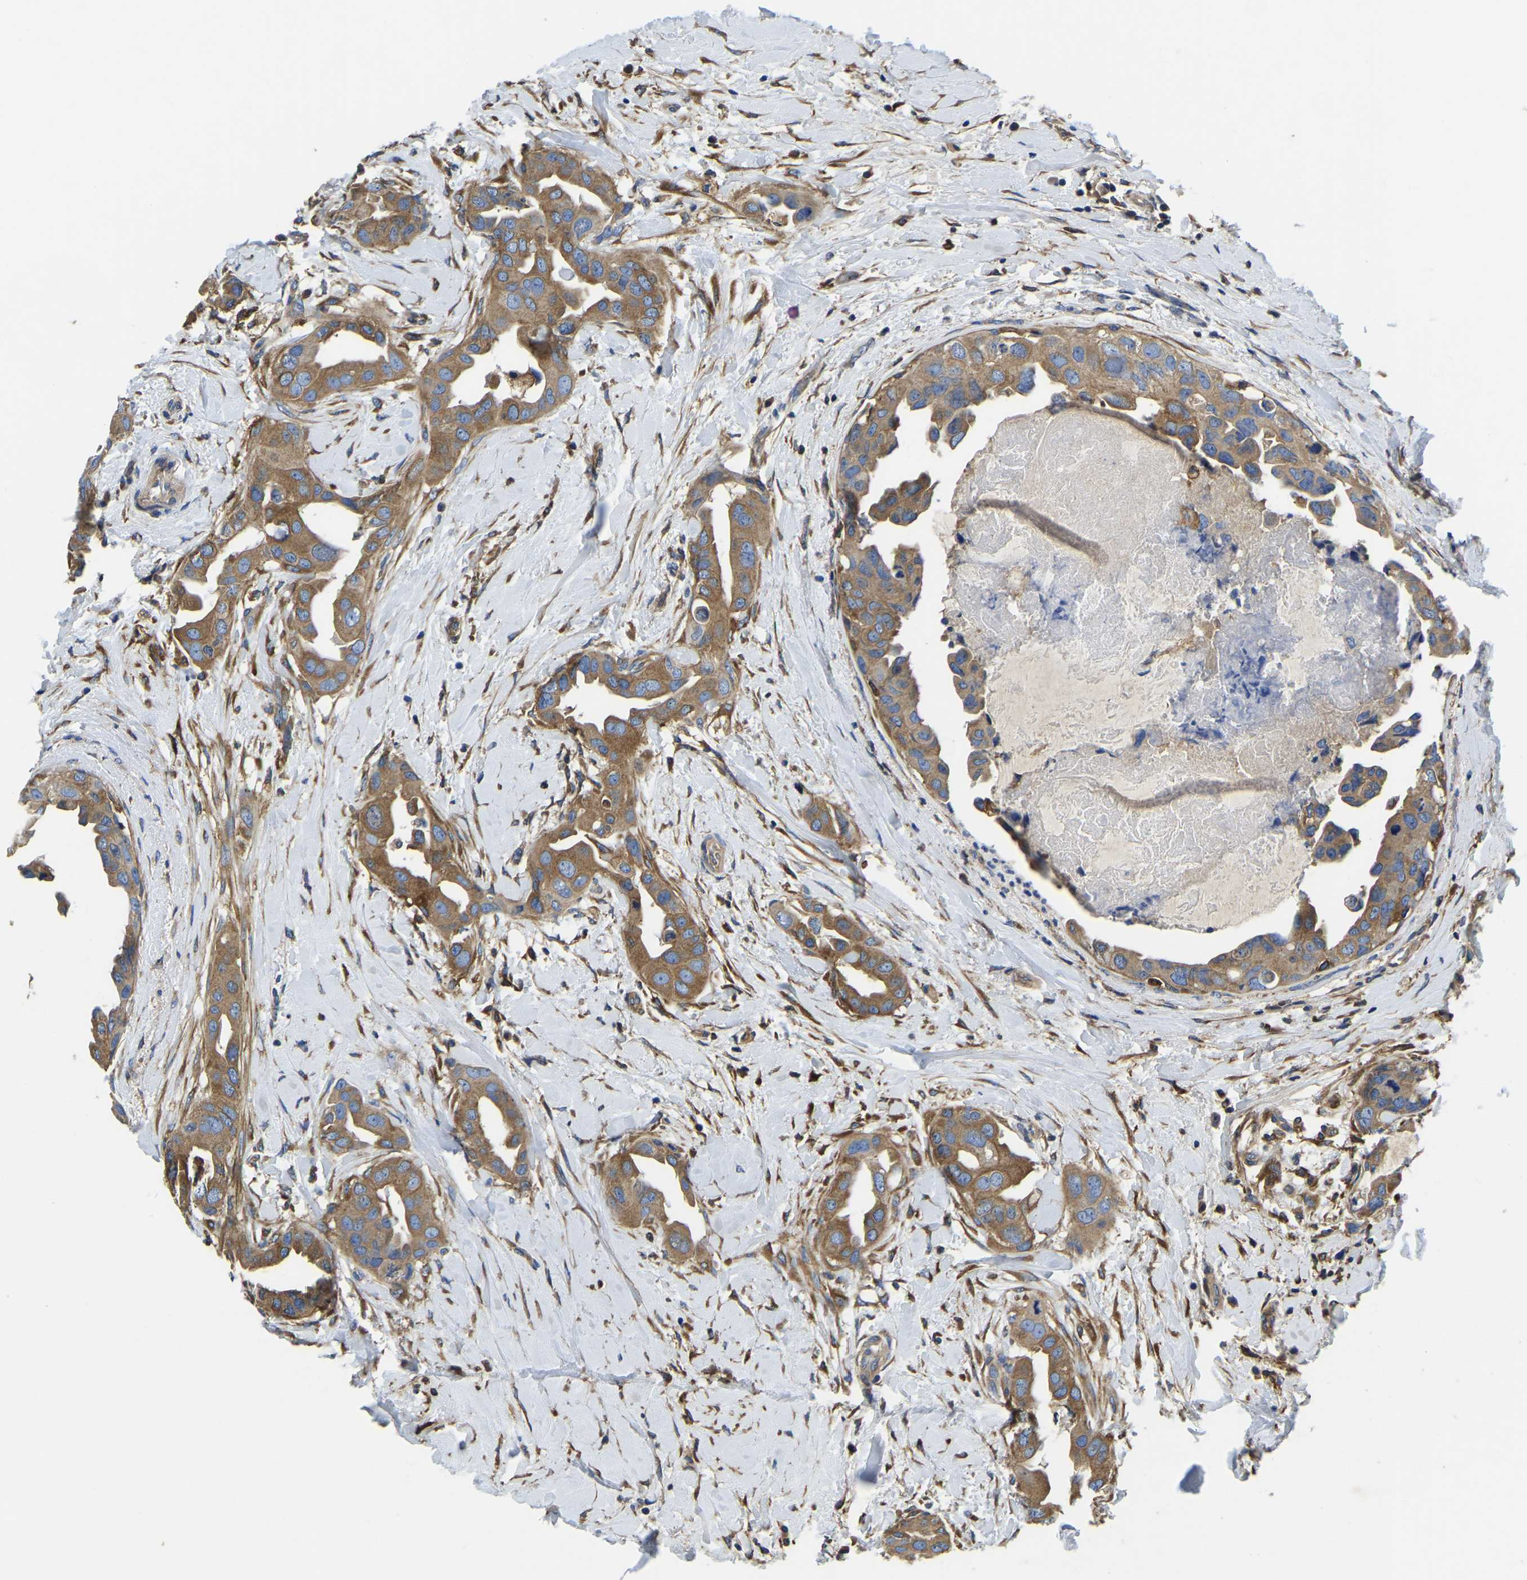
{"staining": {"intensity": "moderate", "quantity": ">75%", "location": "cytoplasmic/membranous"}, "tissue": "breast cancer", "cell_type": "Tumor cells", "image_type": "cancer", "snomed": [{"axis": "morphology", "description": "Duct carcinoma"}, {"axis": "topography", "description": "Breast"}], "caption": "Approximately >75% of tumor cells in breast infiltrating ductal carcinoma exhibit moderate cytoplasmic/membranous protein expression as visualized by brown immunohistochemical staining.", "gene": "STAT2", "patient": {"sex": "female", "age": 40}}